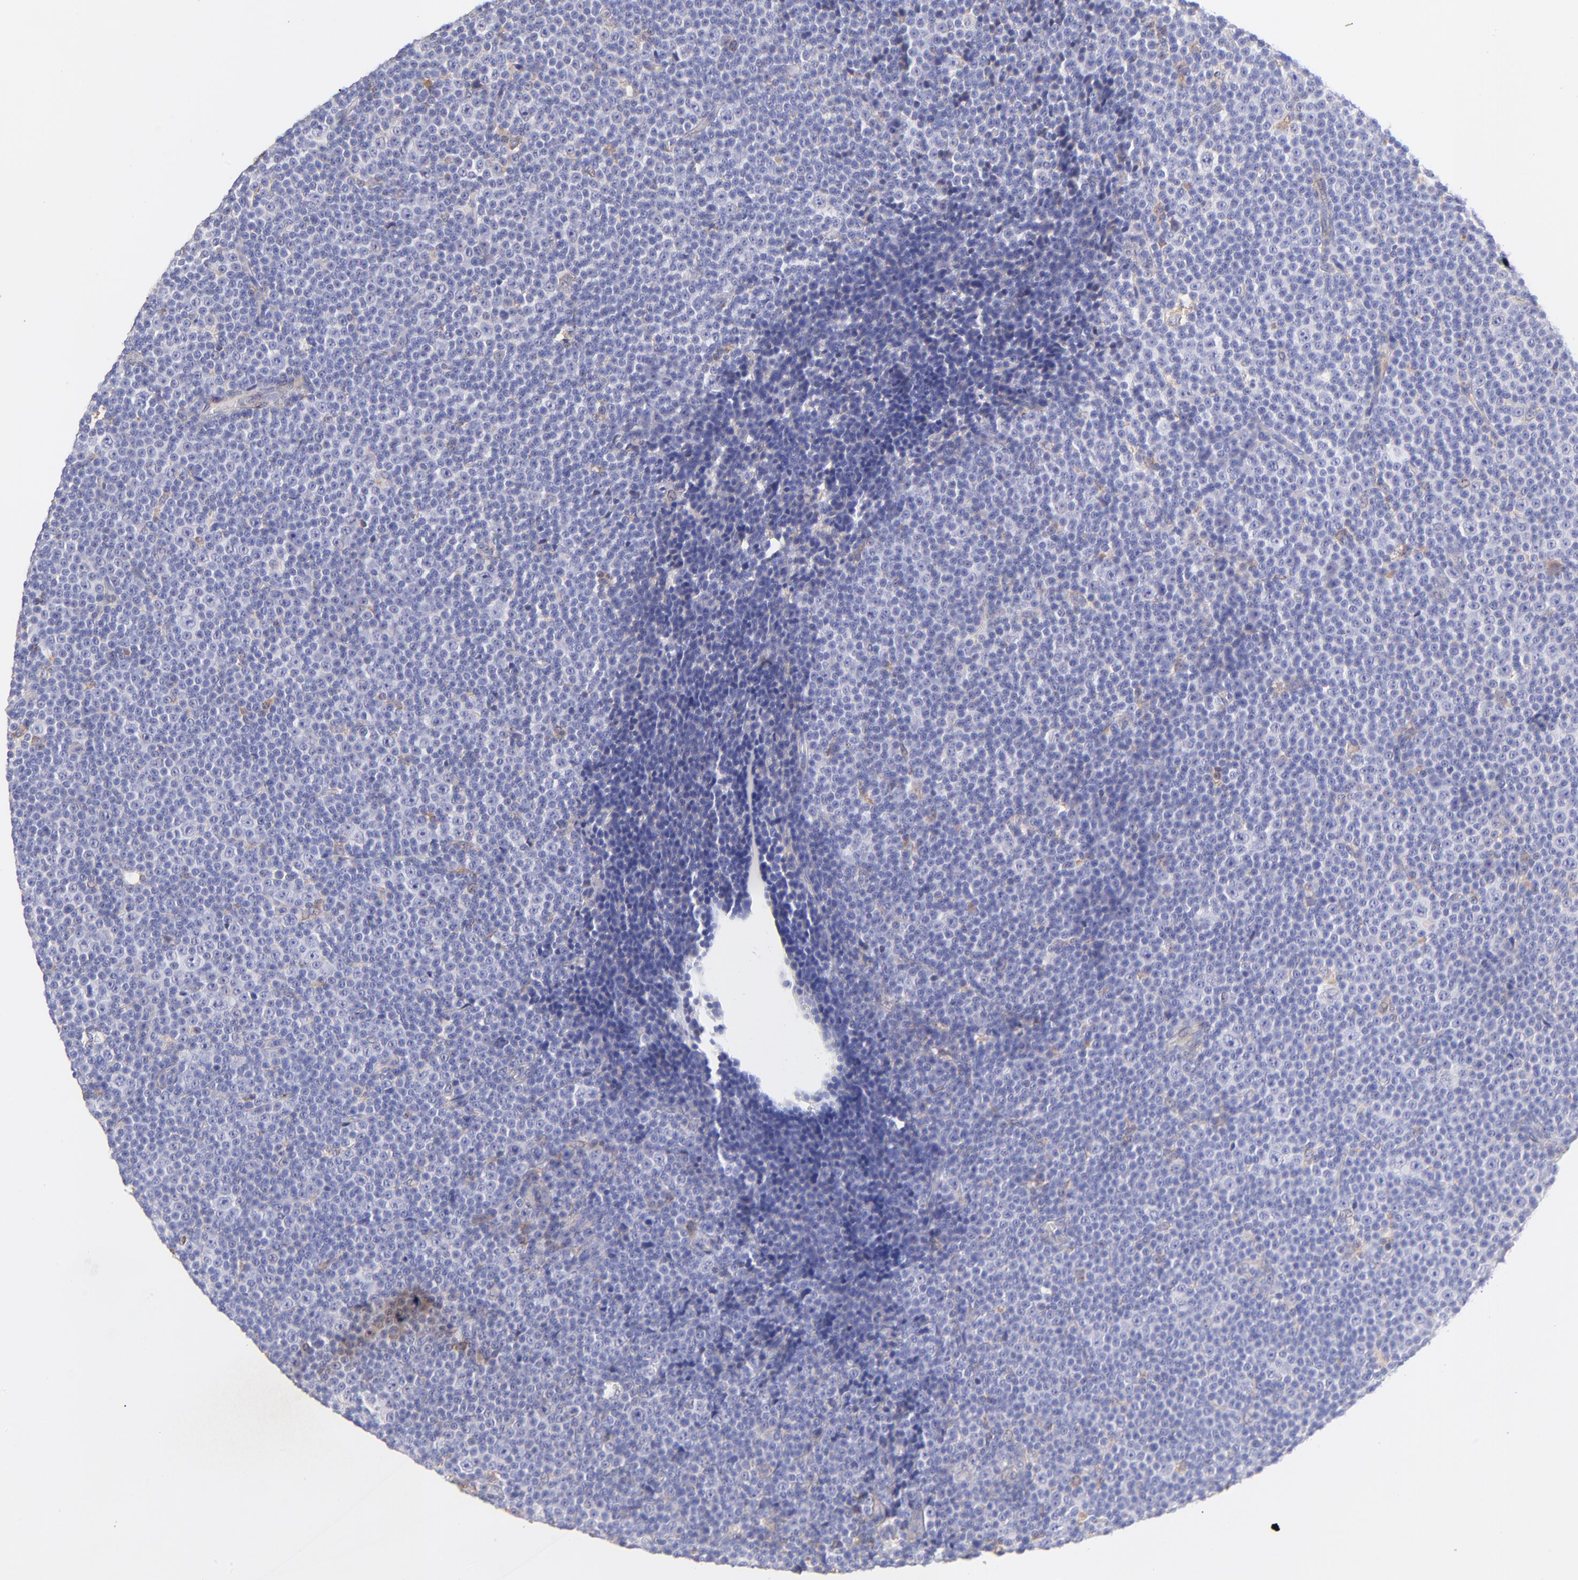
{"staining": {"intensity": "negative", "quantity": "none", "location": "none"}, "tissue": "lymphoma", "cell_type": "Tumor cells", "image_type": "cancer", "snomed": [{"axis": "morphology", "description": "Malignant lymphoma, non-Hodgkin's type, Low grade"}, {"axis": "topography", "description": "Lymph node"}], "caption": "Immunohistochemistry micrograph of lymphoma stained for a protein (brown), which reveals no staining in tumor cells.", "gene": "BGN", "patient": {"sex": "female", "age": 67}}